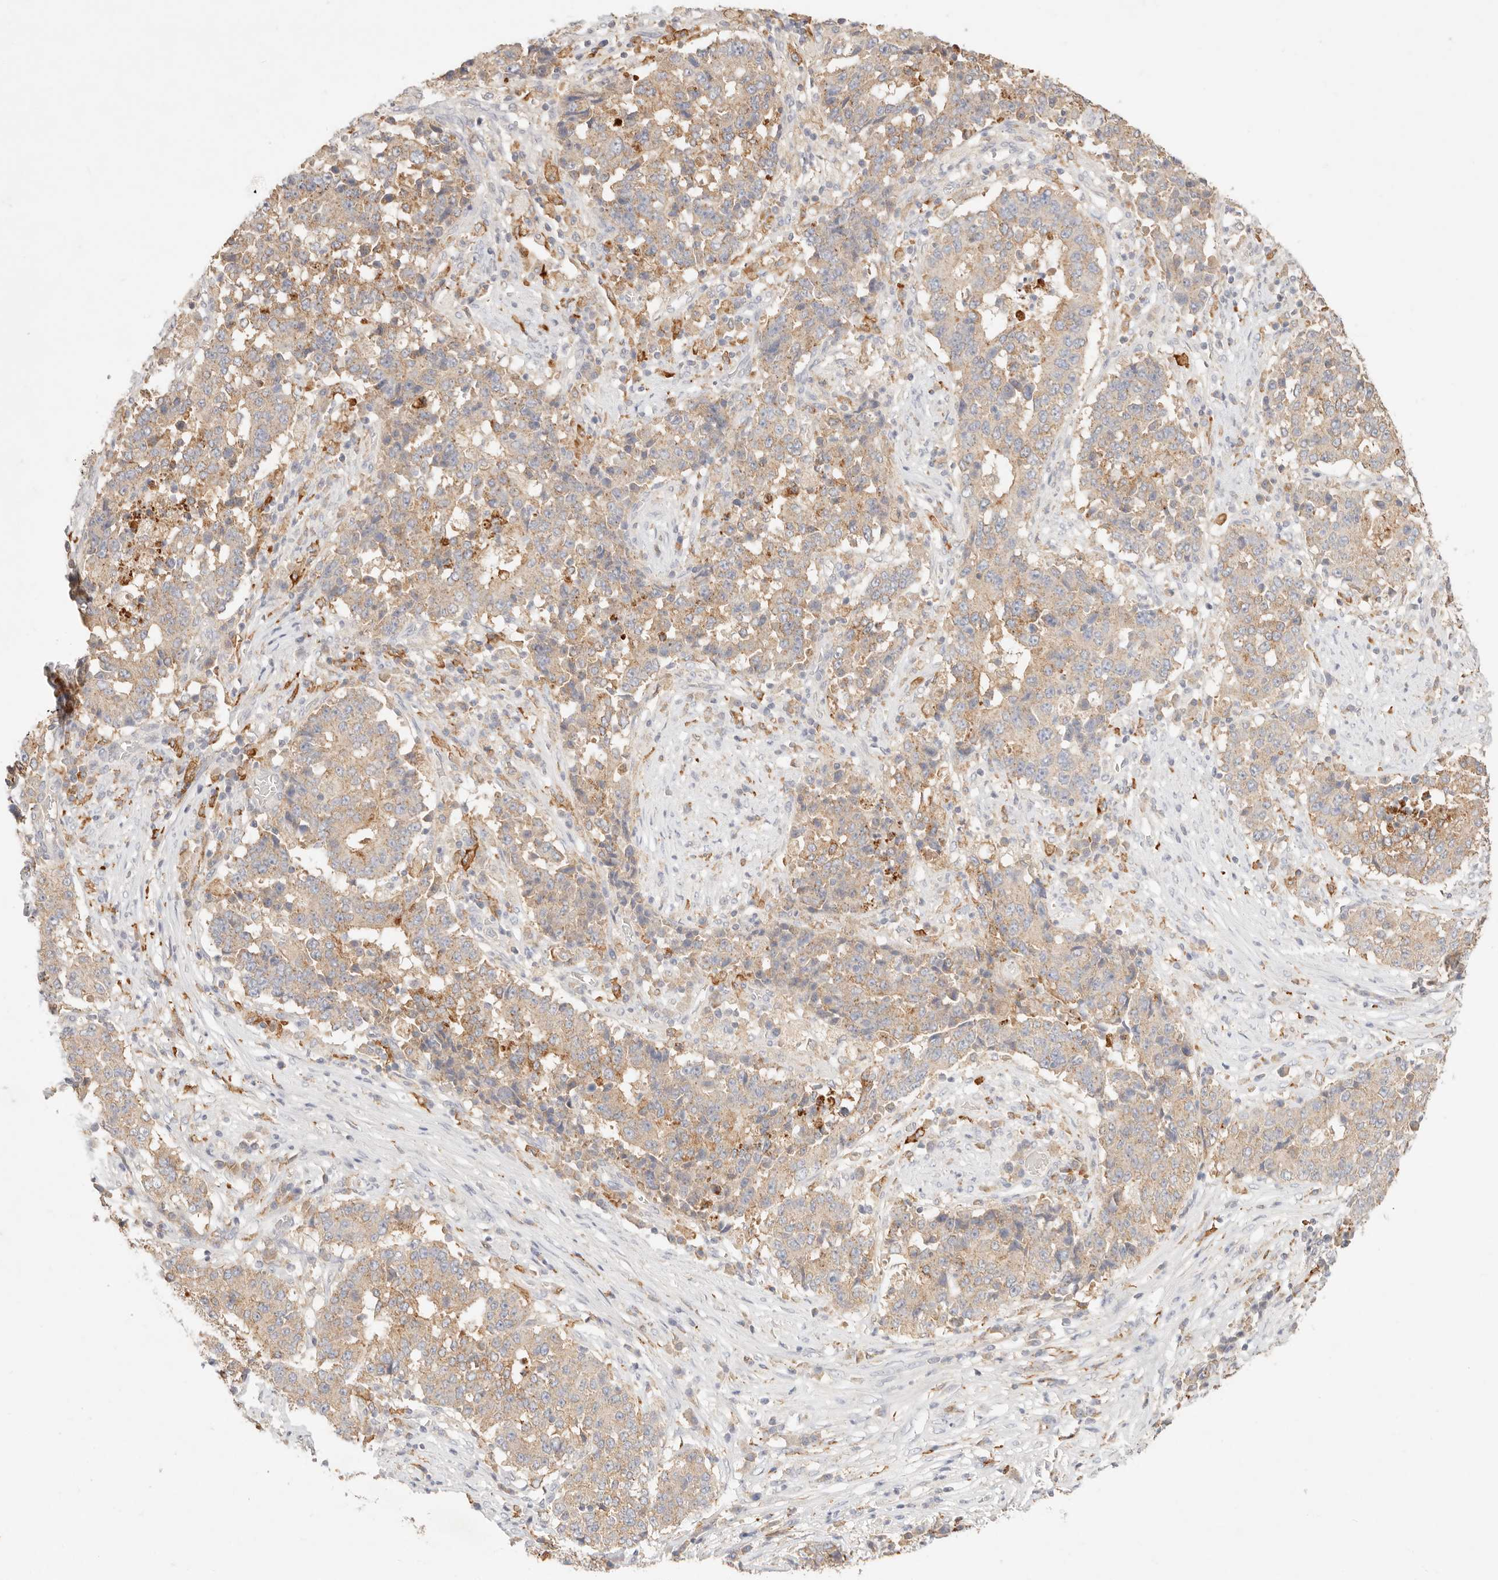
{"staining": {"intensity": "weak", "quantity": ">75%", "location": "cytoplasmic/membranous"}, "tissue": "stomach cancer", "cell_type": "Tumor cells", "image_type": "cancer", "snomed": [{"axis": "morphology", "description": "Adenocarcinoma, NOS"}, {"axis": "topography", "description": "Stomach"}], "caption": "Weak cytoplasmic/membranous expression for a protein is identified in approximately >75% of tumor cells of adenocarcinoma (stomach) using immunohistochemistry (IHC).", "gene": "HK2", "patient": {"sex": "male", "age": 59}}